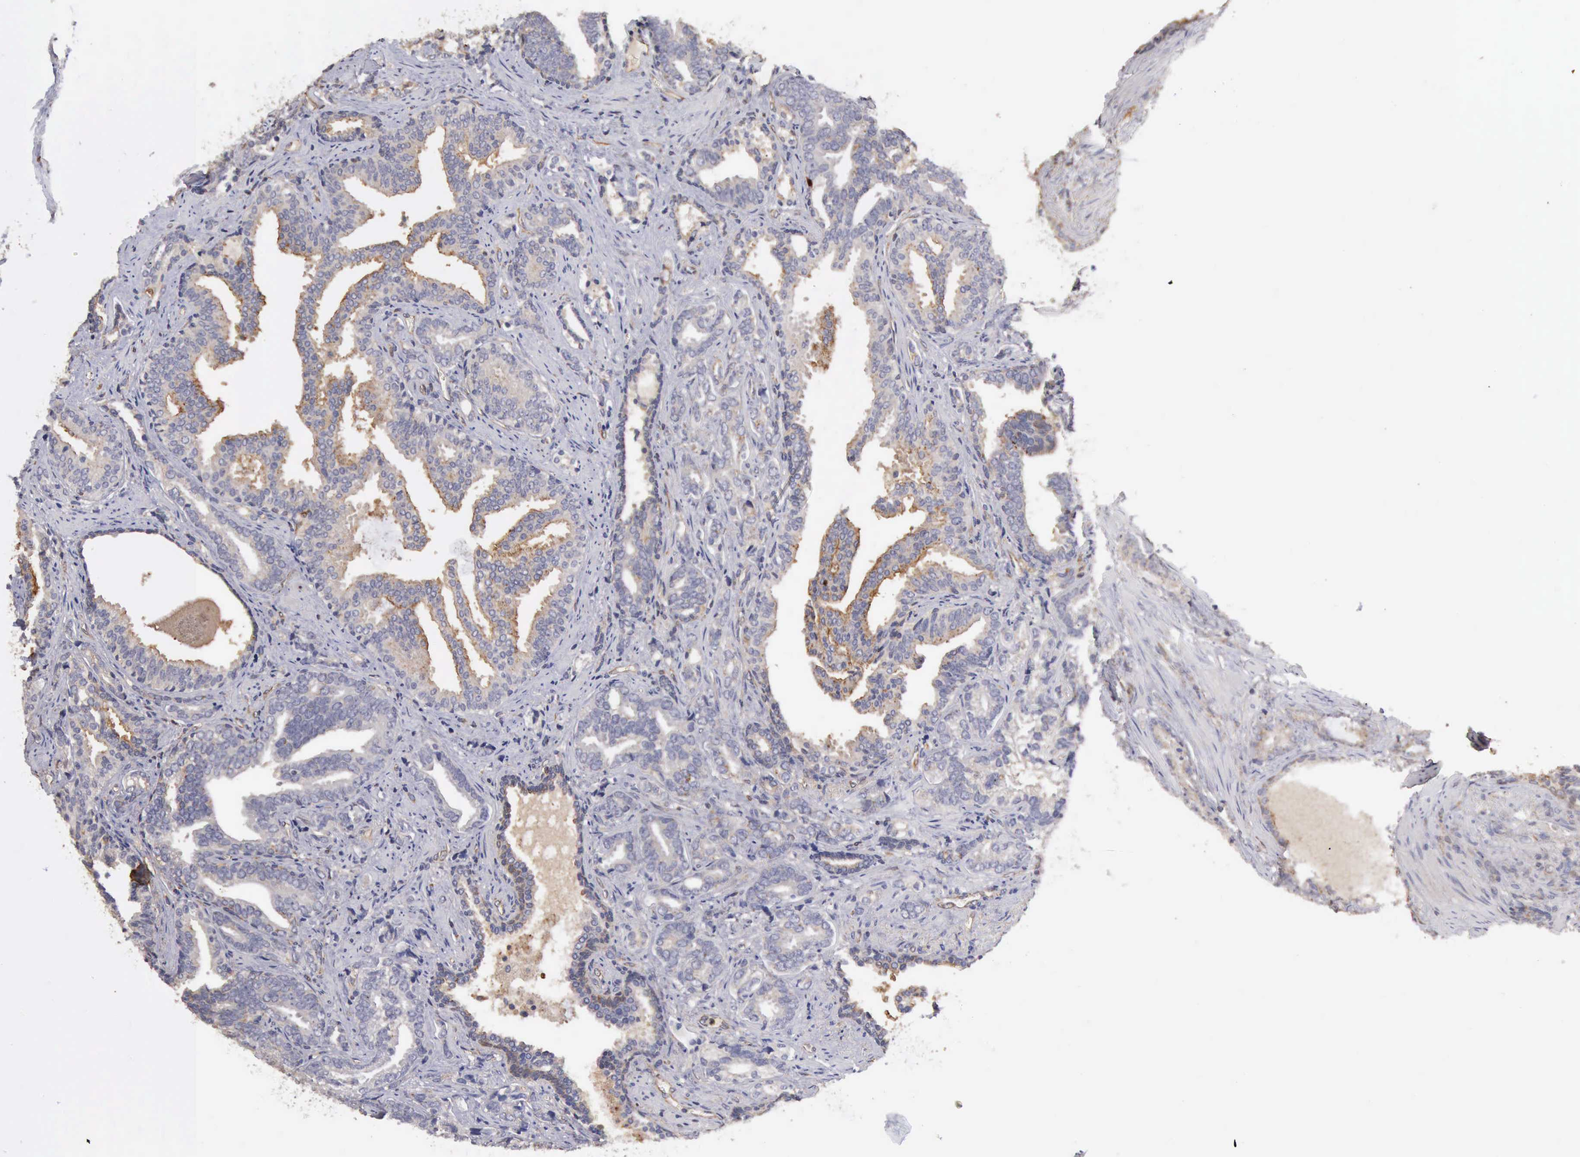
{"staining": {"intensity": "negative", "quantity": "none", "location": "none"}, "tissue": "prostate cancer", "cell_type": "Tumor cells", "image_type": "cancer", "snomed": [{"axis": "morphology", "description": "Adenocarcinoma, Medium grade"}, {"axis": "topography", "description": "Prostate"}], "caption": "Immunohistochemistry (IHC) of human adenocarcinoma (medium-grade) (prostate) displays no positivity in tumor cells. The staining was performed using DAB (3,3'-diaminobenzidine) to visualize the protein expression in brown, while the nuclei were stained in blue with hematoxylin (Magnification: 20x).", "gene": "BMX", "patient": {"sex": "male", "age": 67}}